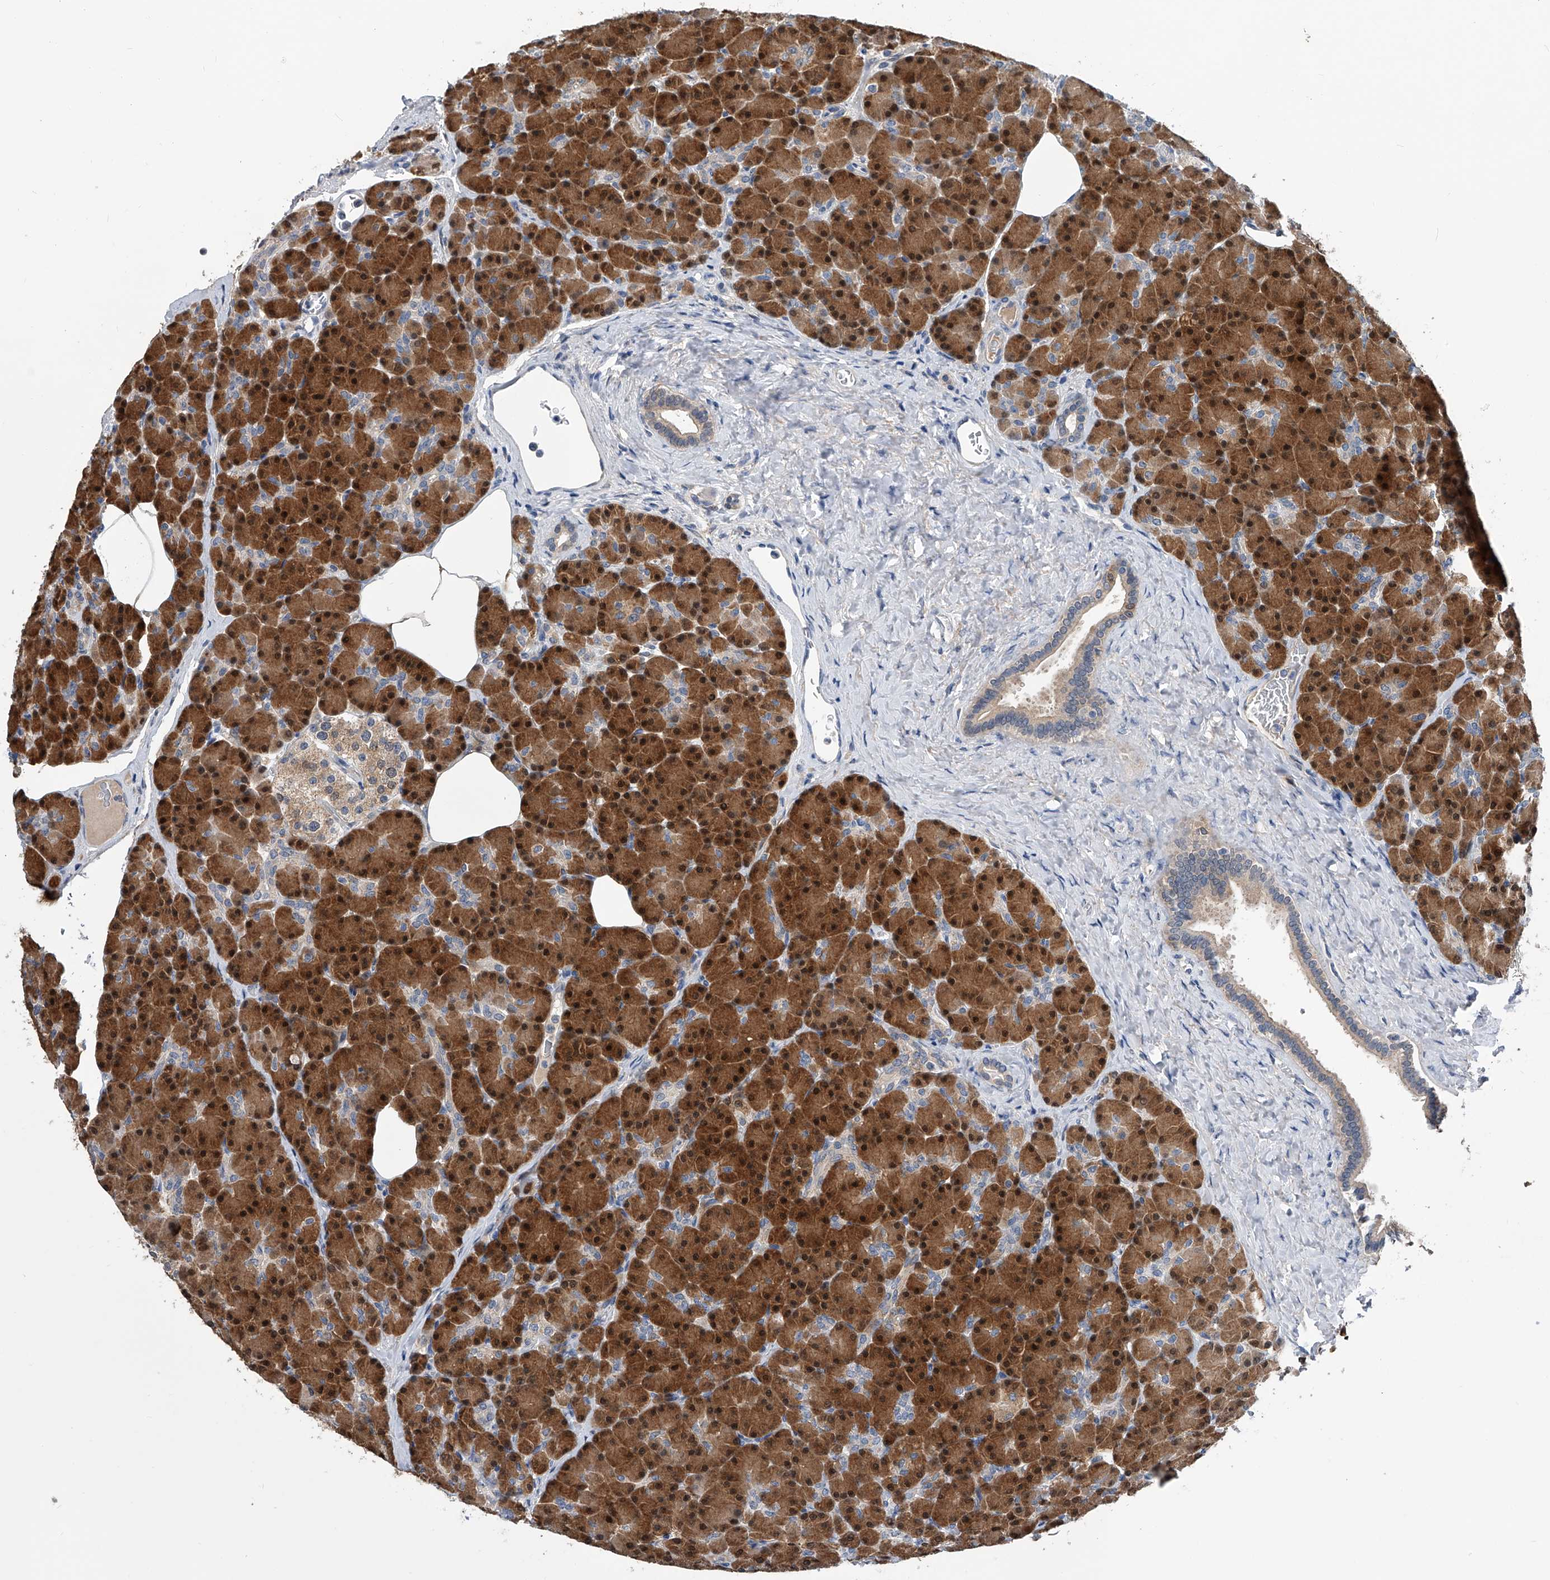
{"staining": {"intensity": "strong", "quantity": ">75%", "location": "cytoplasmic/membranous,nuclear"}, "tissue": "pancreas", "cell_type": "Exocrine glandular cells", "image_type": "normal", "snomed": [{"axis": "morphology", "description": "Normal tissue, NOS"}, {"axis": "topography", "description": "Pancreas"}], "caption": "Immunohistochemical staining of benign pancreas displays >75% levels of strong cytoplasmic/membranous,nuclear protein positivity in approximately >75% of exocrine glandular cells.", "gene": "PGM3", "patient": {"sex": "female", "age": 43}}